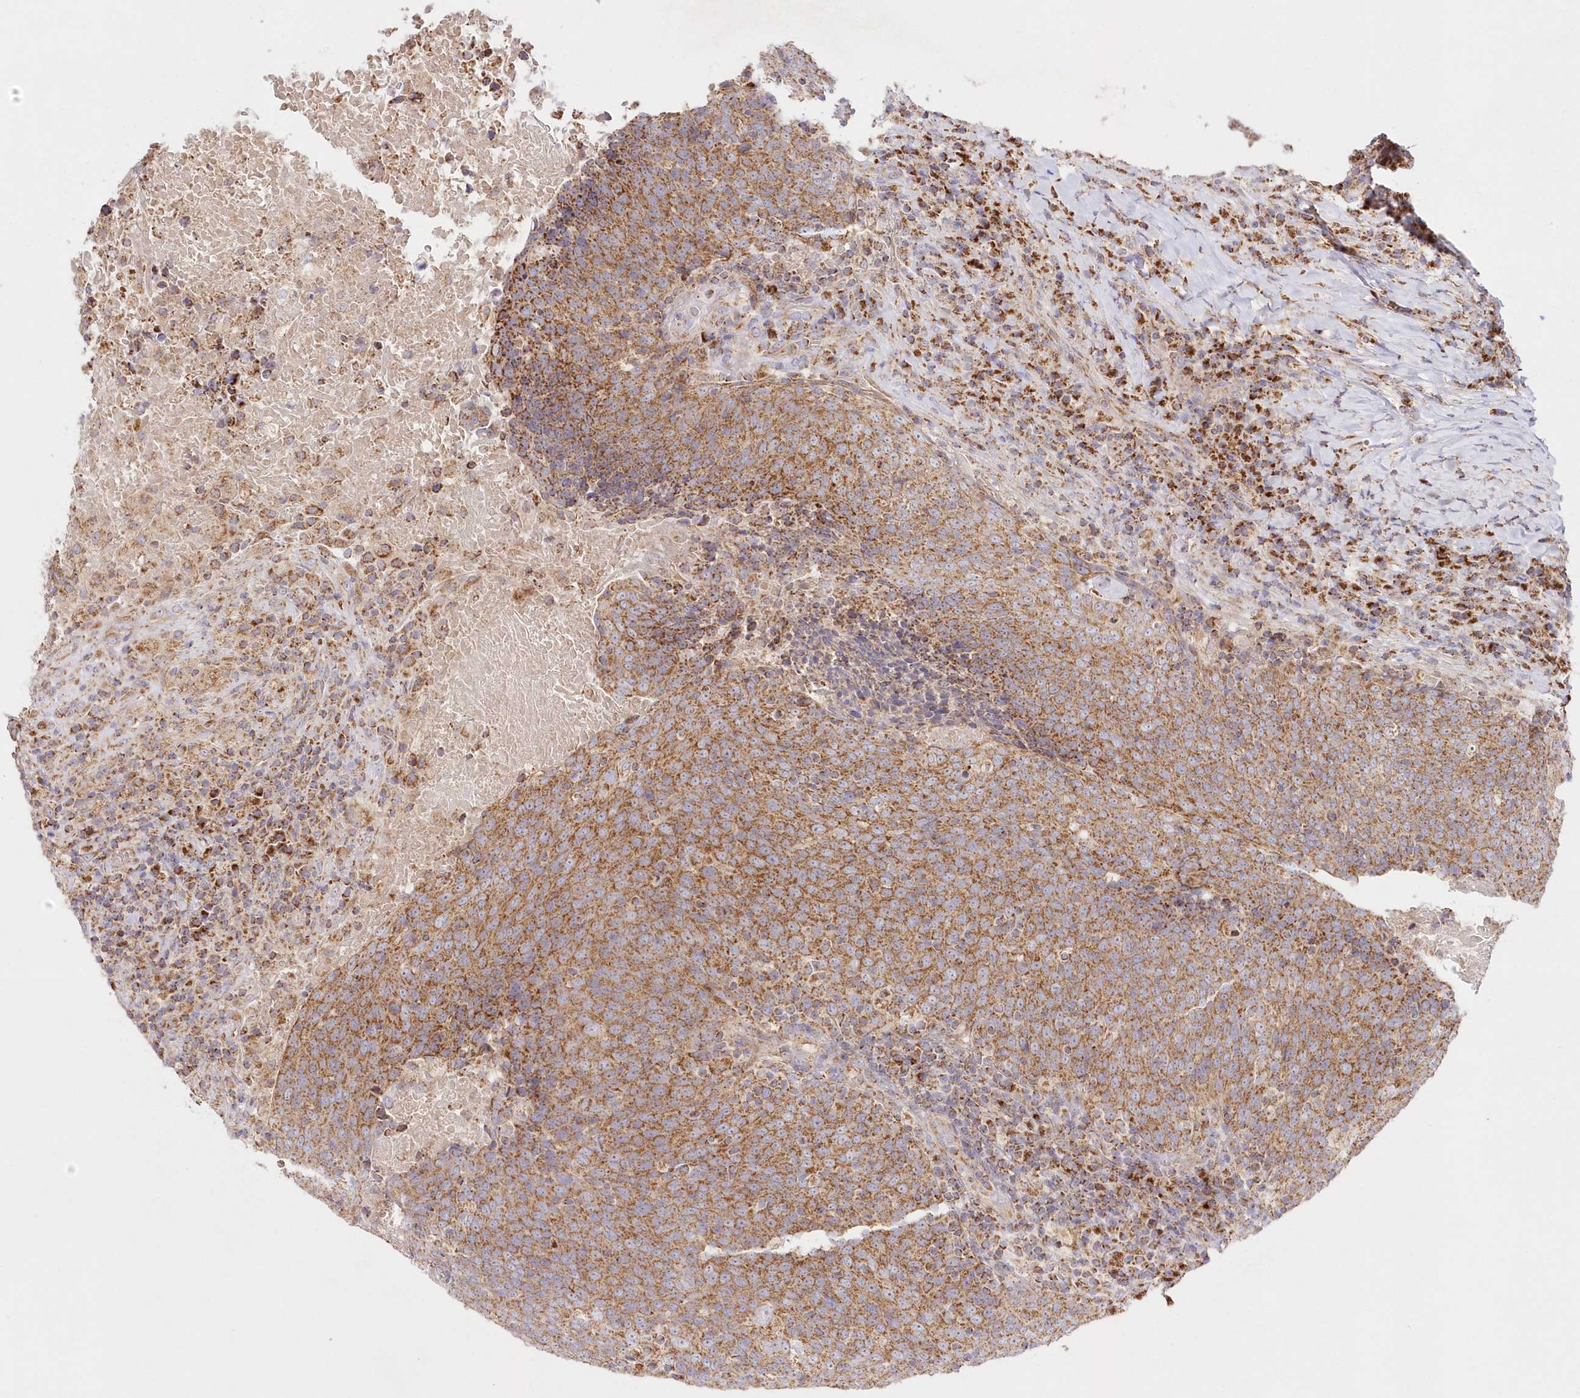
{"staining": {"intensity": "moderate", "quantity": ">75%", "location": "cytoplasmic/membranous"}, "tissue": "head and neck cancer", "cell_type": "Tumor cells", "image_type": "cancer", "snomed": [{"axis": "morphology", "description": "Squamous cell carcinoma, NOS"}, {"axis": "morphology", "description": "Squamous cell carcinoma, metastatic, NOS"}, {"axis": "topography", "description": "Lymph node"}, {"axis": "topography", "description": "Head-Neck"}], "caption": "There is medium levels of moderate cytoplasmic/membranous staining in tumor cells of head and neck squamous cell carcinoma, as demonstrated by immunohistochemical staining (brown color).", "gene": "DNA2", "patient": {"sex": "male", "age": 62}}